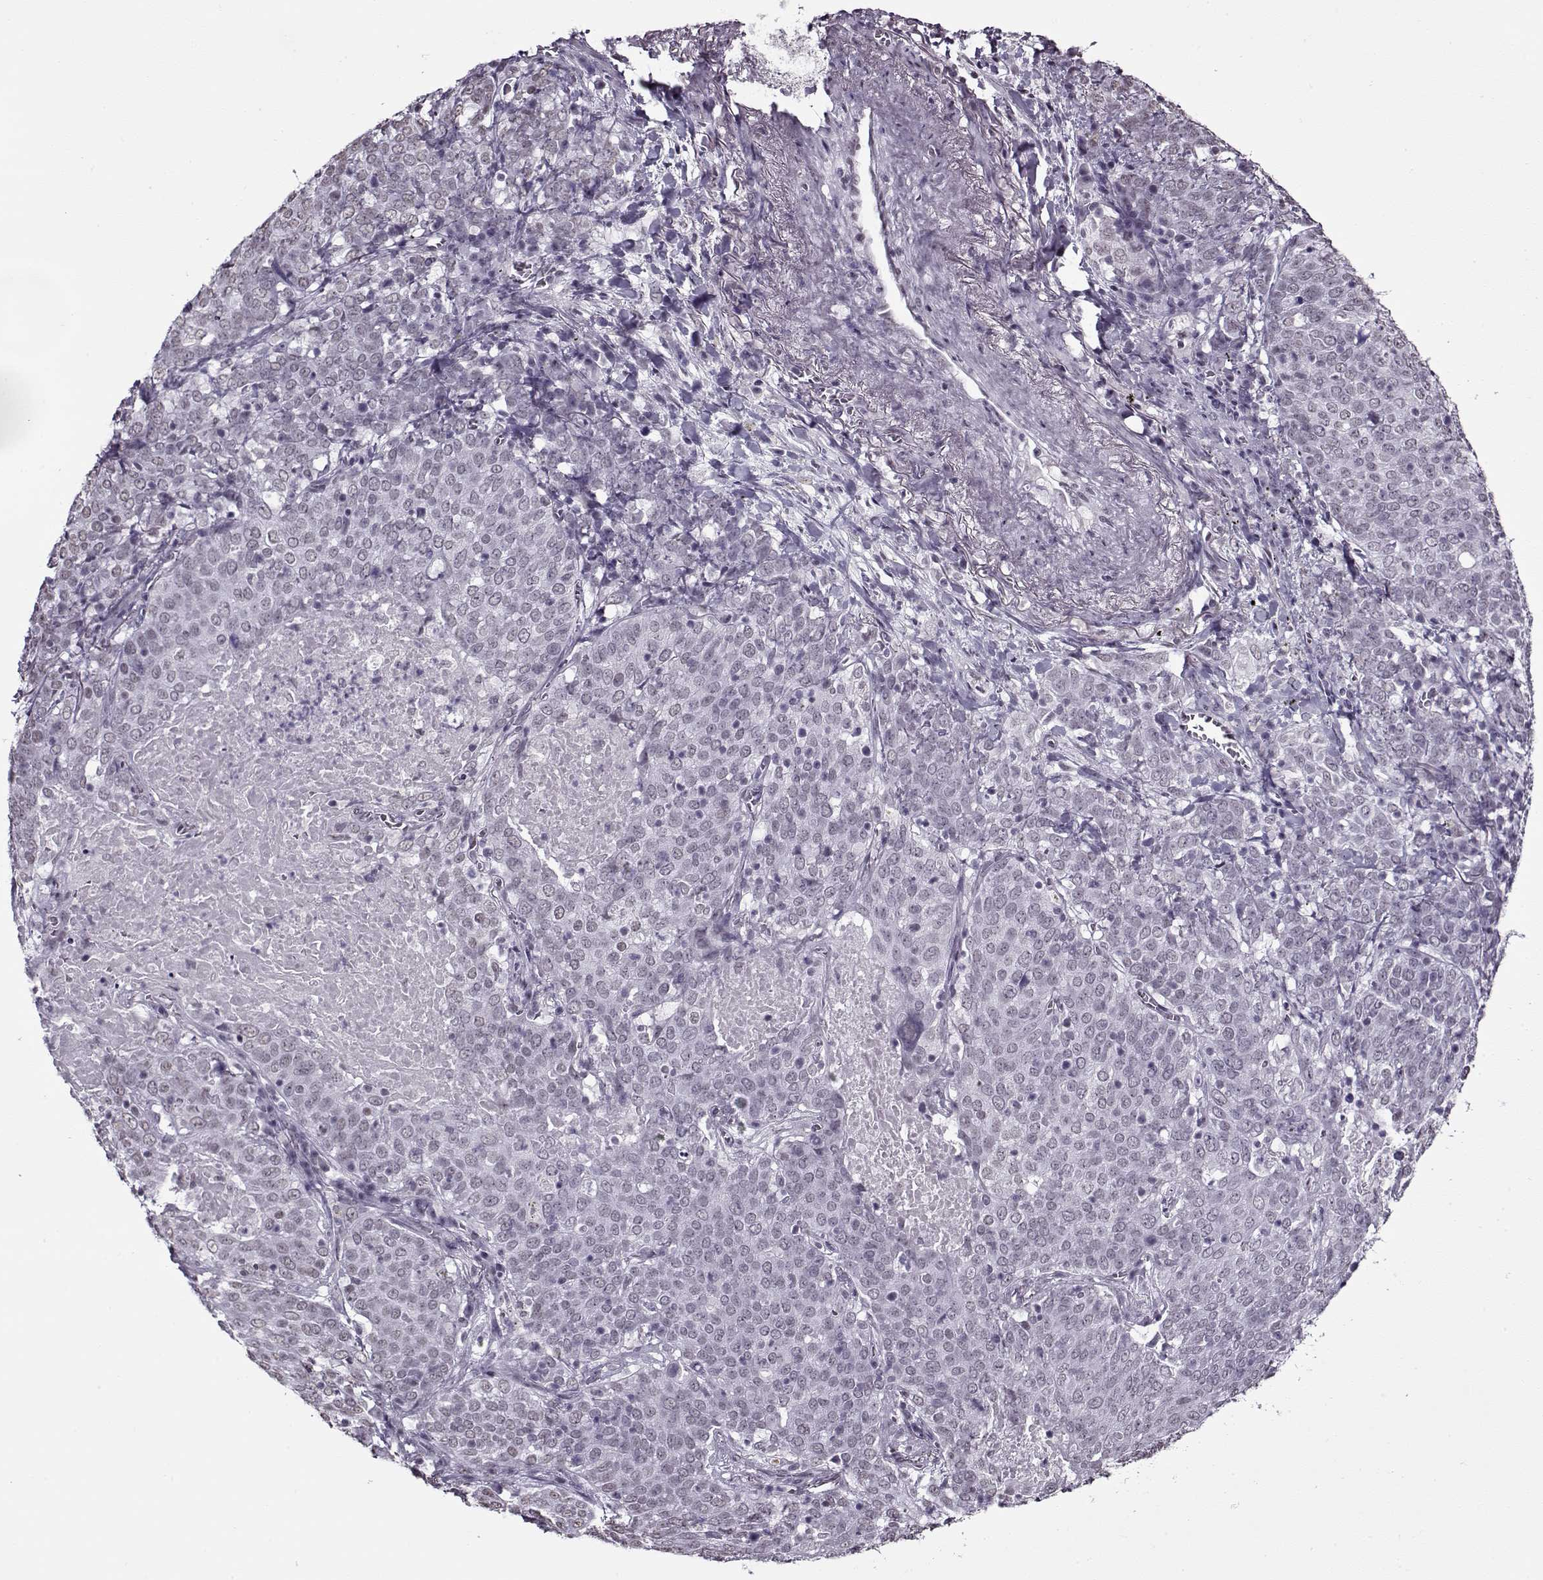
{"staining": {"intensity": "negative", "quantity": "none", "location": "none"}, "tissue": "lung cancer", "cell_type": "Tumor cells", "image_type": "cancer", "snomed": [{"axis": "morphology", "description": "Squamous cell carcinoma, NOS"}, {"axis": "topography", "description": "Lung"}], "caption": "IHC histopathology image of neoplastic tissue: human lung cancer (squamous cell carcinoma) stained with DAB (3,3'-diaminobenzidine) exhibits no significant protein staining in tumor cells. (DAB (3,3'-diaminobenzidine) immunohistochemistry (IHC) with hematoxylin counter stain).", "gene": "PRMT8", "patient": {"sex": "male", "age": 82}}